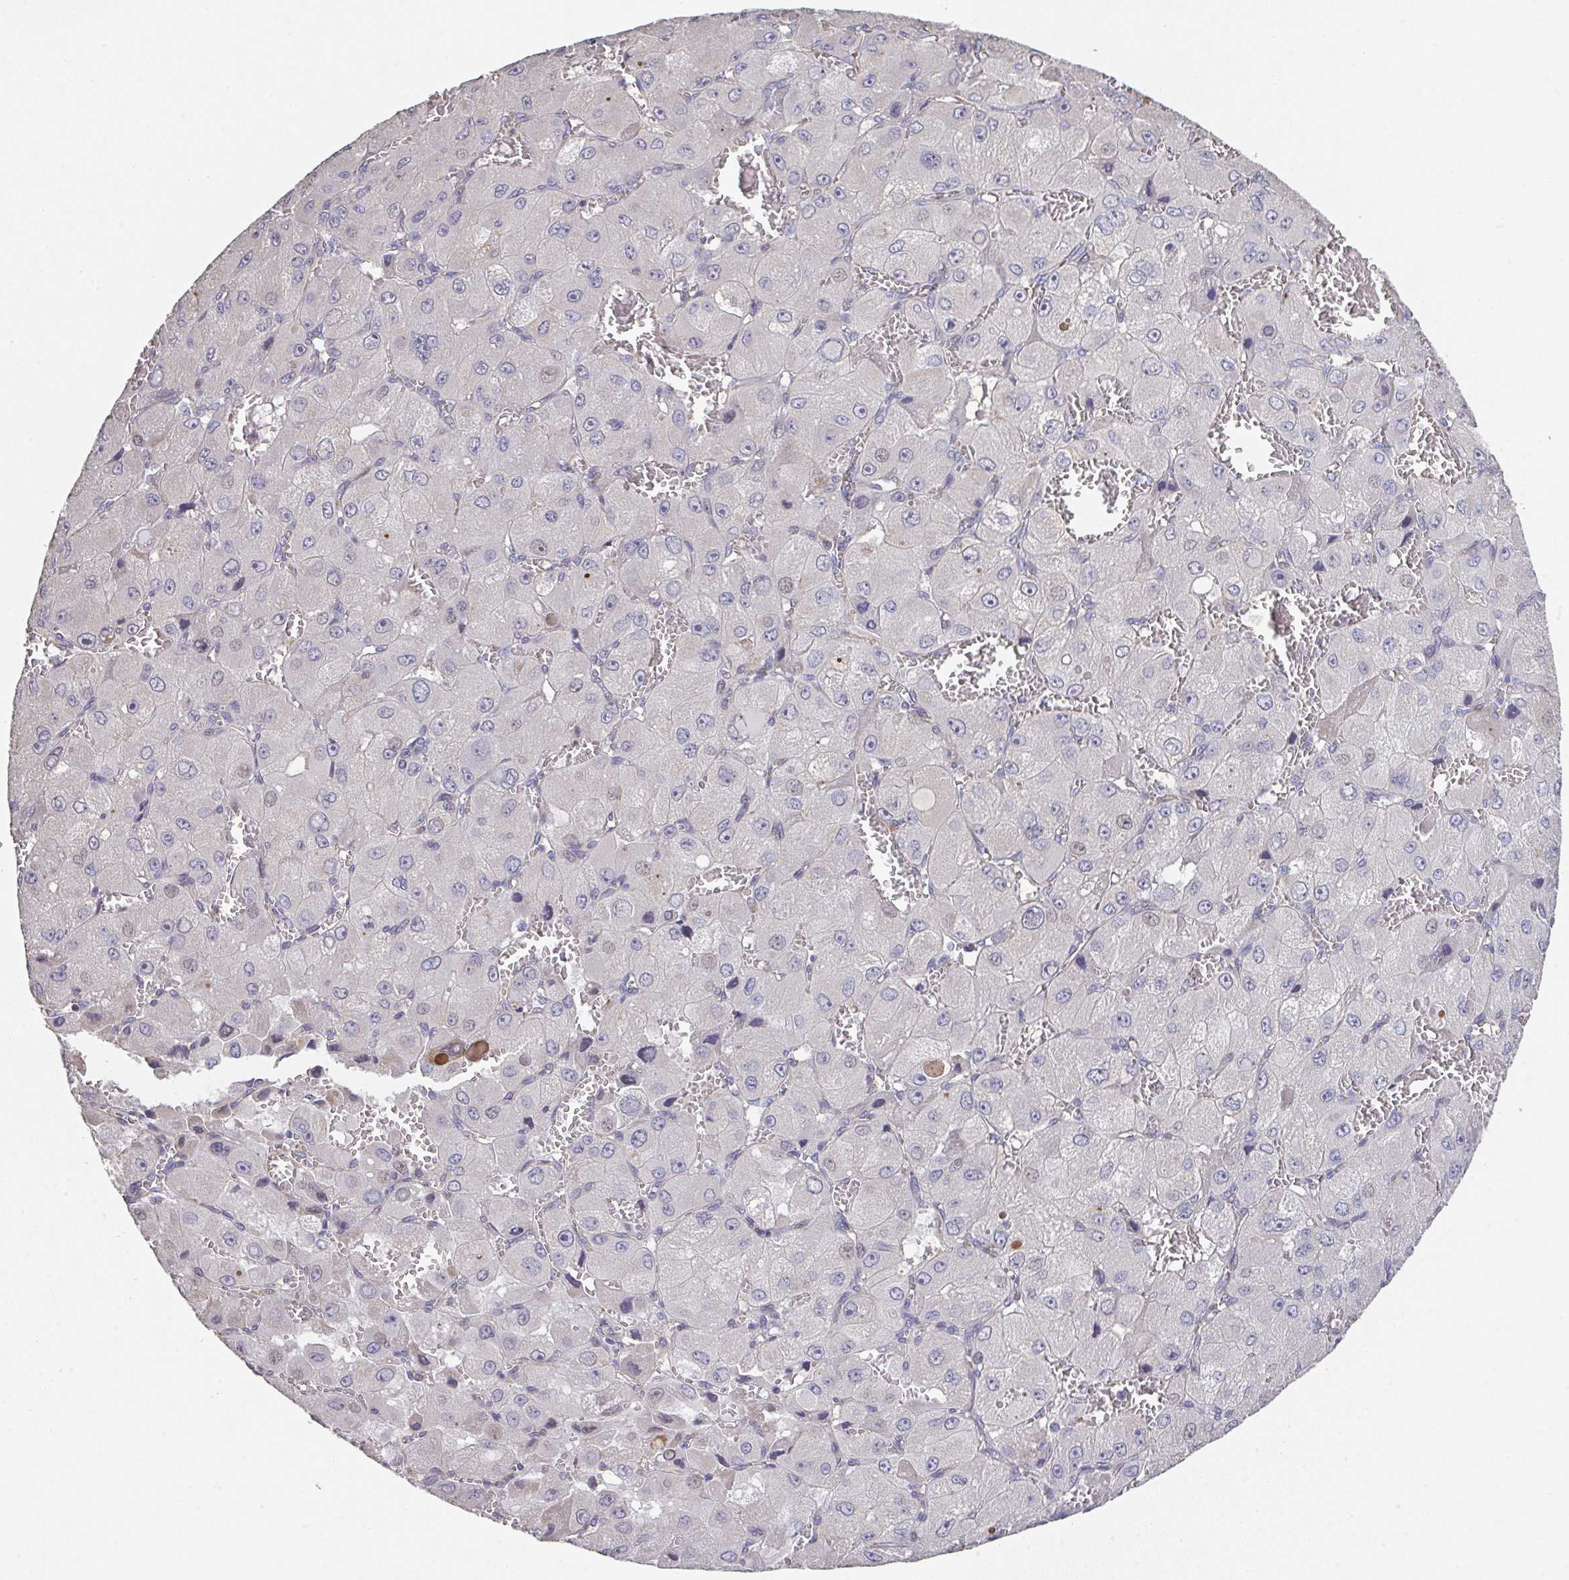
{"staining": {"intensity": "negative", "quantity": "none", "location": "none"}, "tissue": "liver cancer", "cell_type": "Tumor cells", "image_type": "cancer", "snomed": [{"axis": "morphology", "description": "Carcinoma, Hepatocellular, NOS"}, {"axis": "topography", "description": "Liver"}], "caption": "A photomicrograph of human hepatocellular carcinoma (liver) is negative for staining in tumor cells.", "gene": "RUNDC3B", "patient": {"sex": "male", "age": 27}}